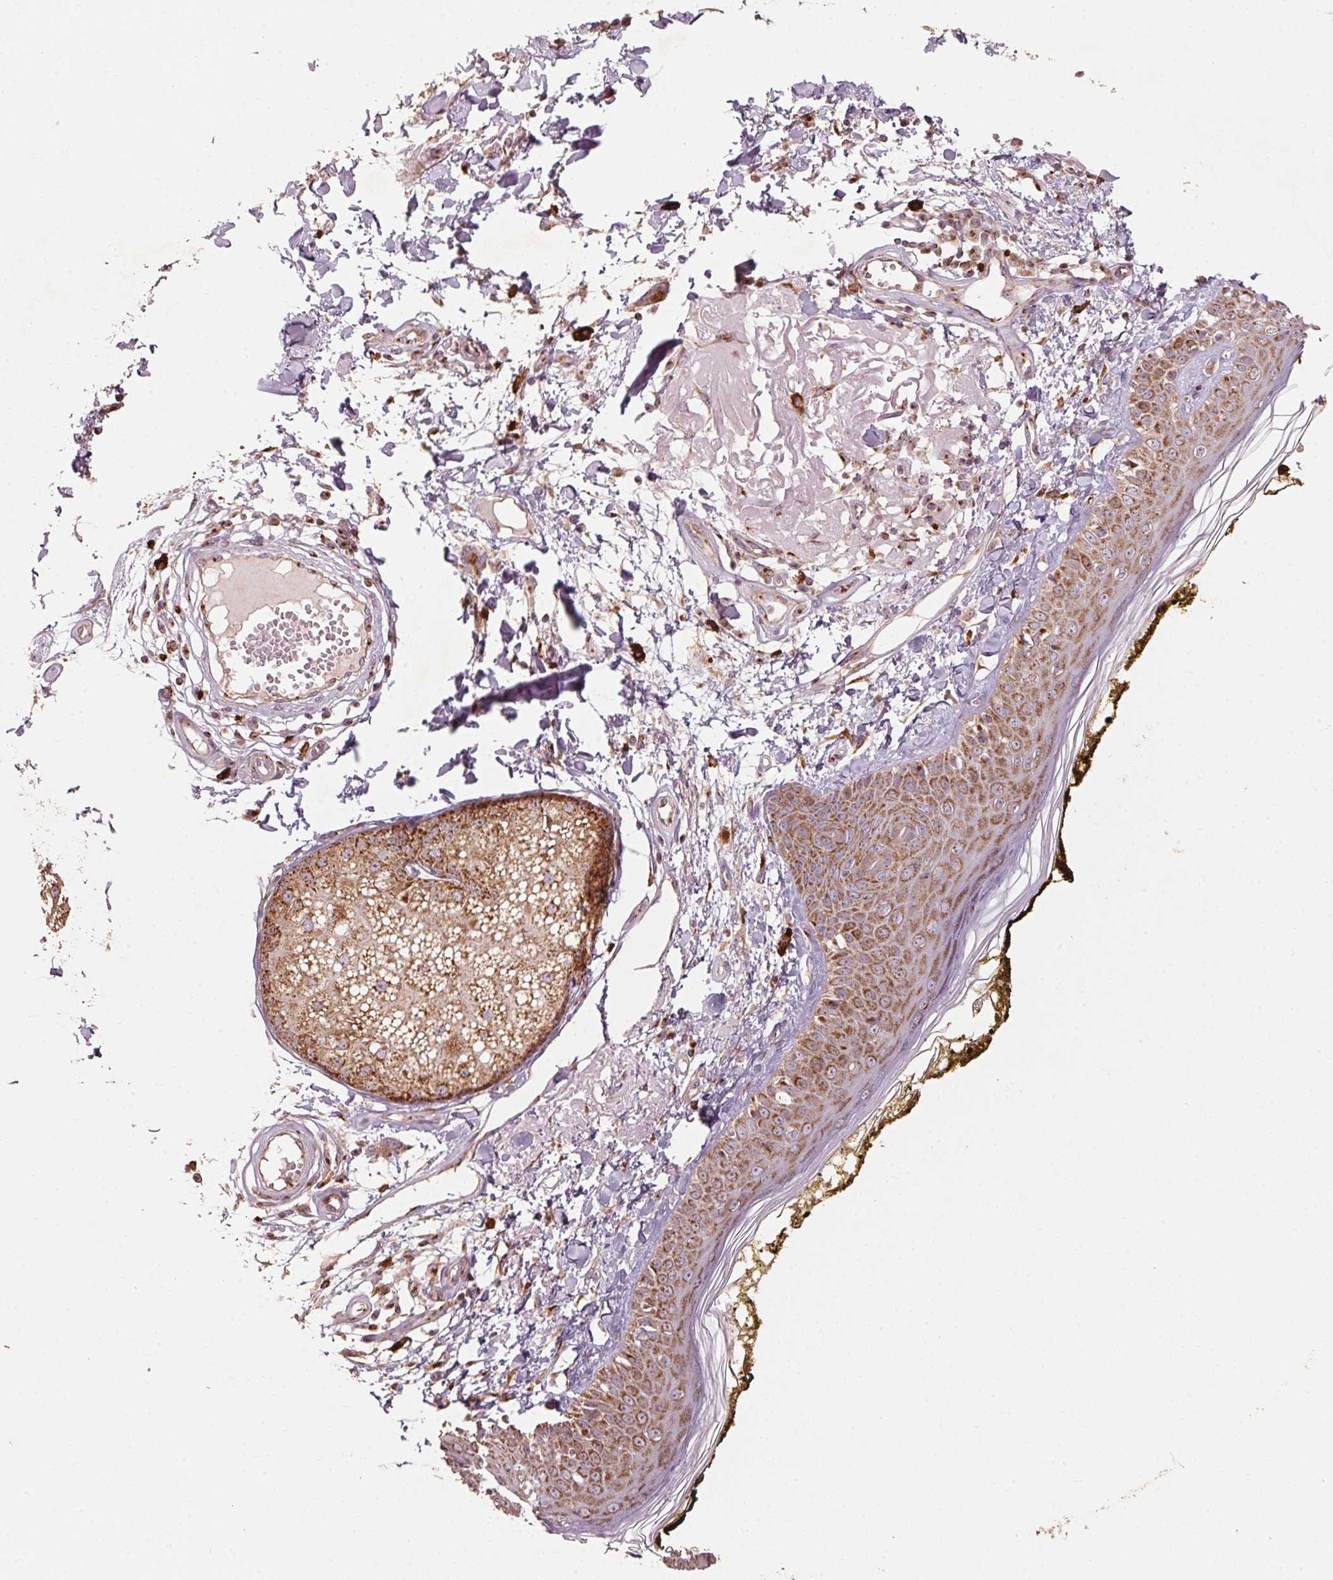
{"staining": {"intensity": "moderate", "quantity": ">75%", "location": "cytoplasmic/membranous"}, "tissue": "skin", "cell_type": "Fibroblasts", "image_type": "normal", "snomed": [{"axis": "morphology", "description": "Normal tissue, NOS"}, {"axis": "topography", "description": "Skin"}], "caption": "High-magnification brightfield microscopy of benign skin stained with DAB (3,3'-diaminobenzidine) (brown) and counterstained with hematoxylin (blue). fibroblasts exhibit moderate cytoplasmic/membranous expression is appreciated in about>75% of cells. The staining was performed using DAB, with brown indicating positive protein expression. Nuclei are stained blue with hematoxylin.", "gene": "TOMM70", "patient": {"sex": "male", "age": 76}}